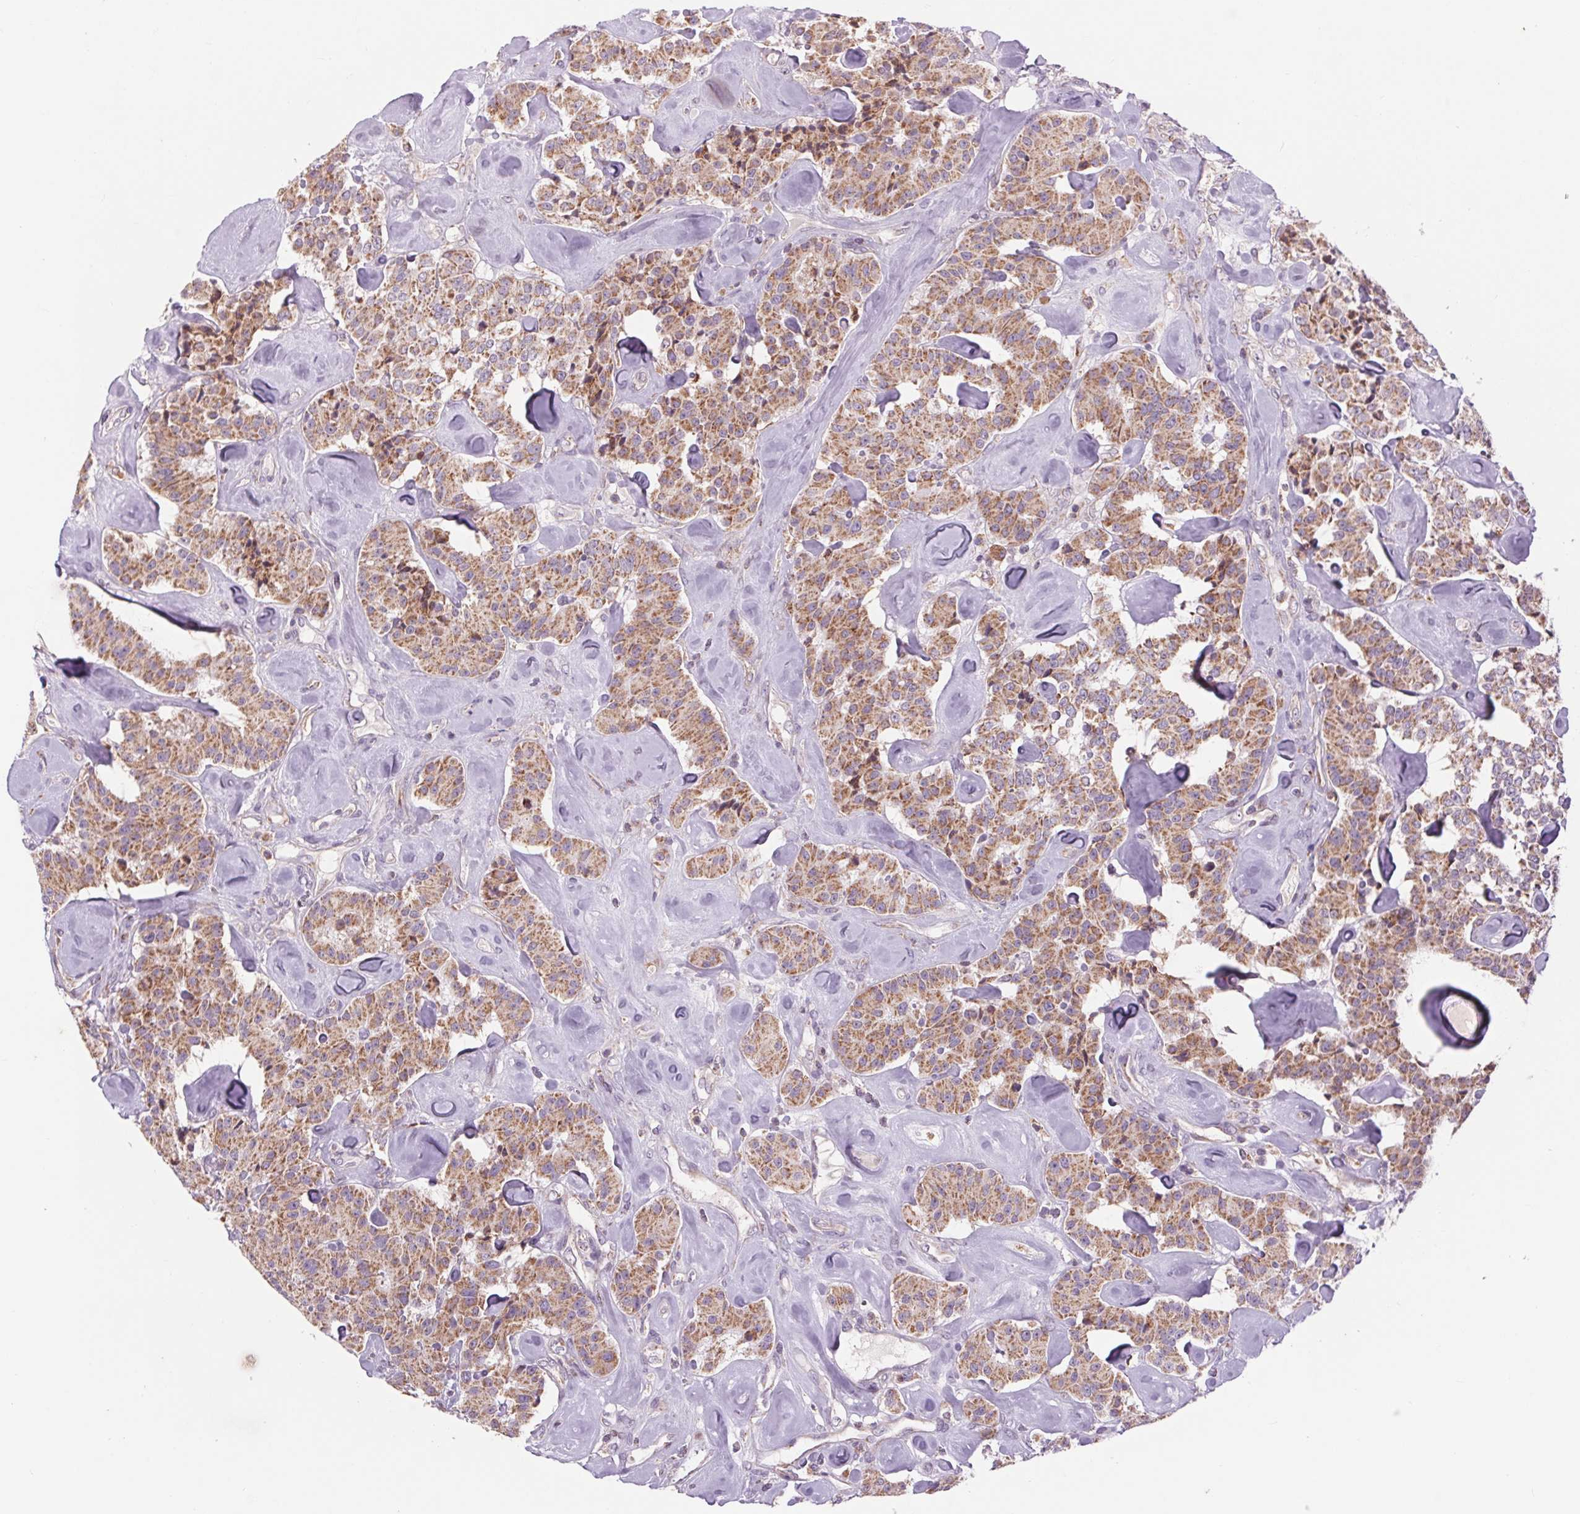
{"staining": {"intensity": "moderate", "quantity": ">75%", "location": "cytoplasmic/membranous"}, "tissue": "carcinoid", "cell_type": "Tumor cells", "image_type": "cancer", "snomed": [{"axis": "morphology", "description": "Carcinoid, malignant, NOS"}, {"axis": "topography", "description": "Pancreas"}], "caption": "Tumor cells reveal medium levels of moderate cytoplasmic/membranous staining in approximately >75% of cells in malignant carcinoid.", "gene": "COX6A1", "patient": {"sex": "male", "age": 41}}